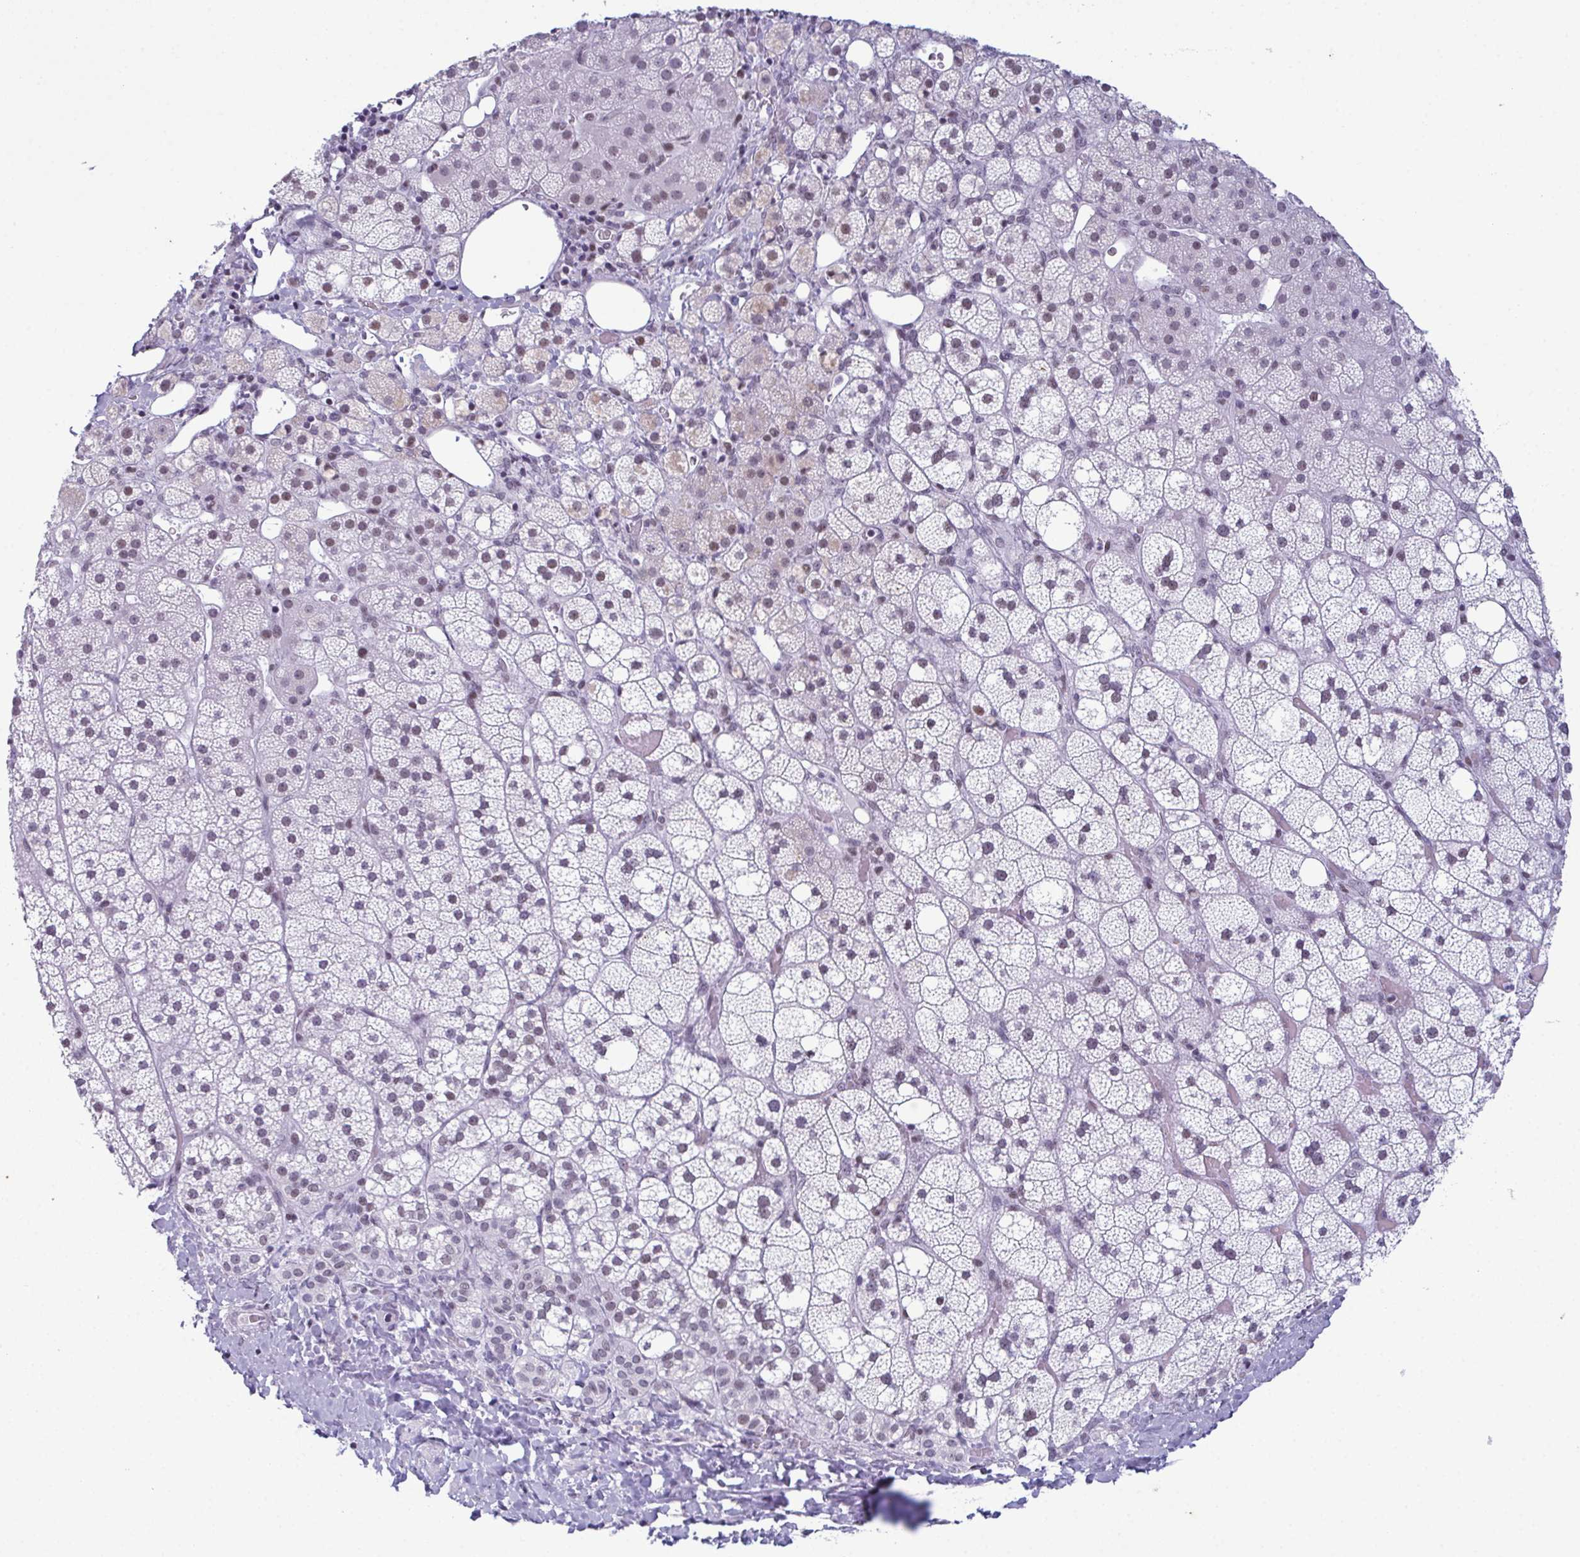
{"staining": {"intensity": "weak", "quantity": "25%-75%", "location": "nuclear"}, "tissue": "adrenal gland", "cell_type": "Glandular cells", "image_type": "normal", "snomed": [{"axis": "morphology", "description": "Normal tissue, NOS"}, {"axis": "topography", "description": "Adrenal gland"}], "caption": "IHC (DAB) staining of benign adrenal gland exhibits weak nuclear protein positivity in about 25%-75% of glandular cells. Using DAB (3,3'-diaminobenzidine) (brown) and hematoxylin (blue) stains, captured at high magnification using brightfield microscopy.", "gene": "RBM7", "patient": {"sex": "male", "age": 53}}